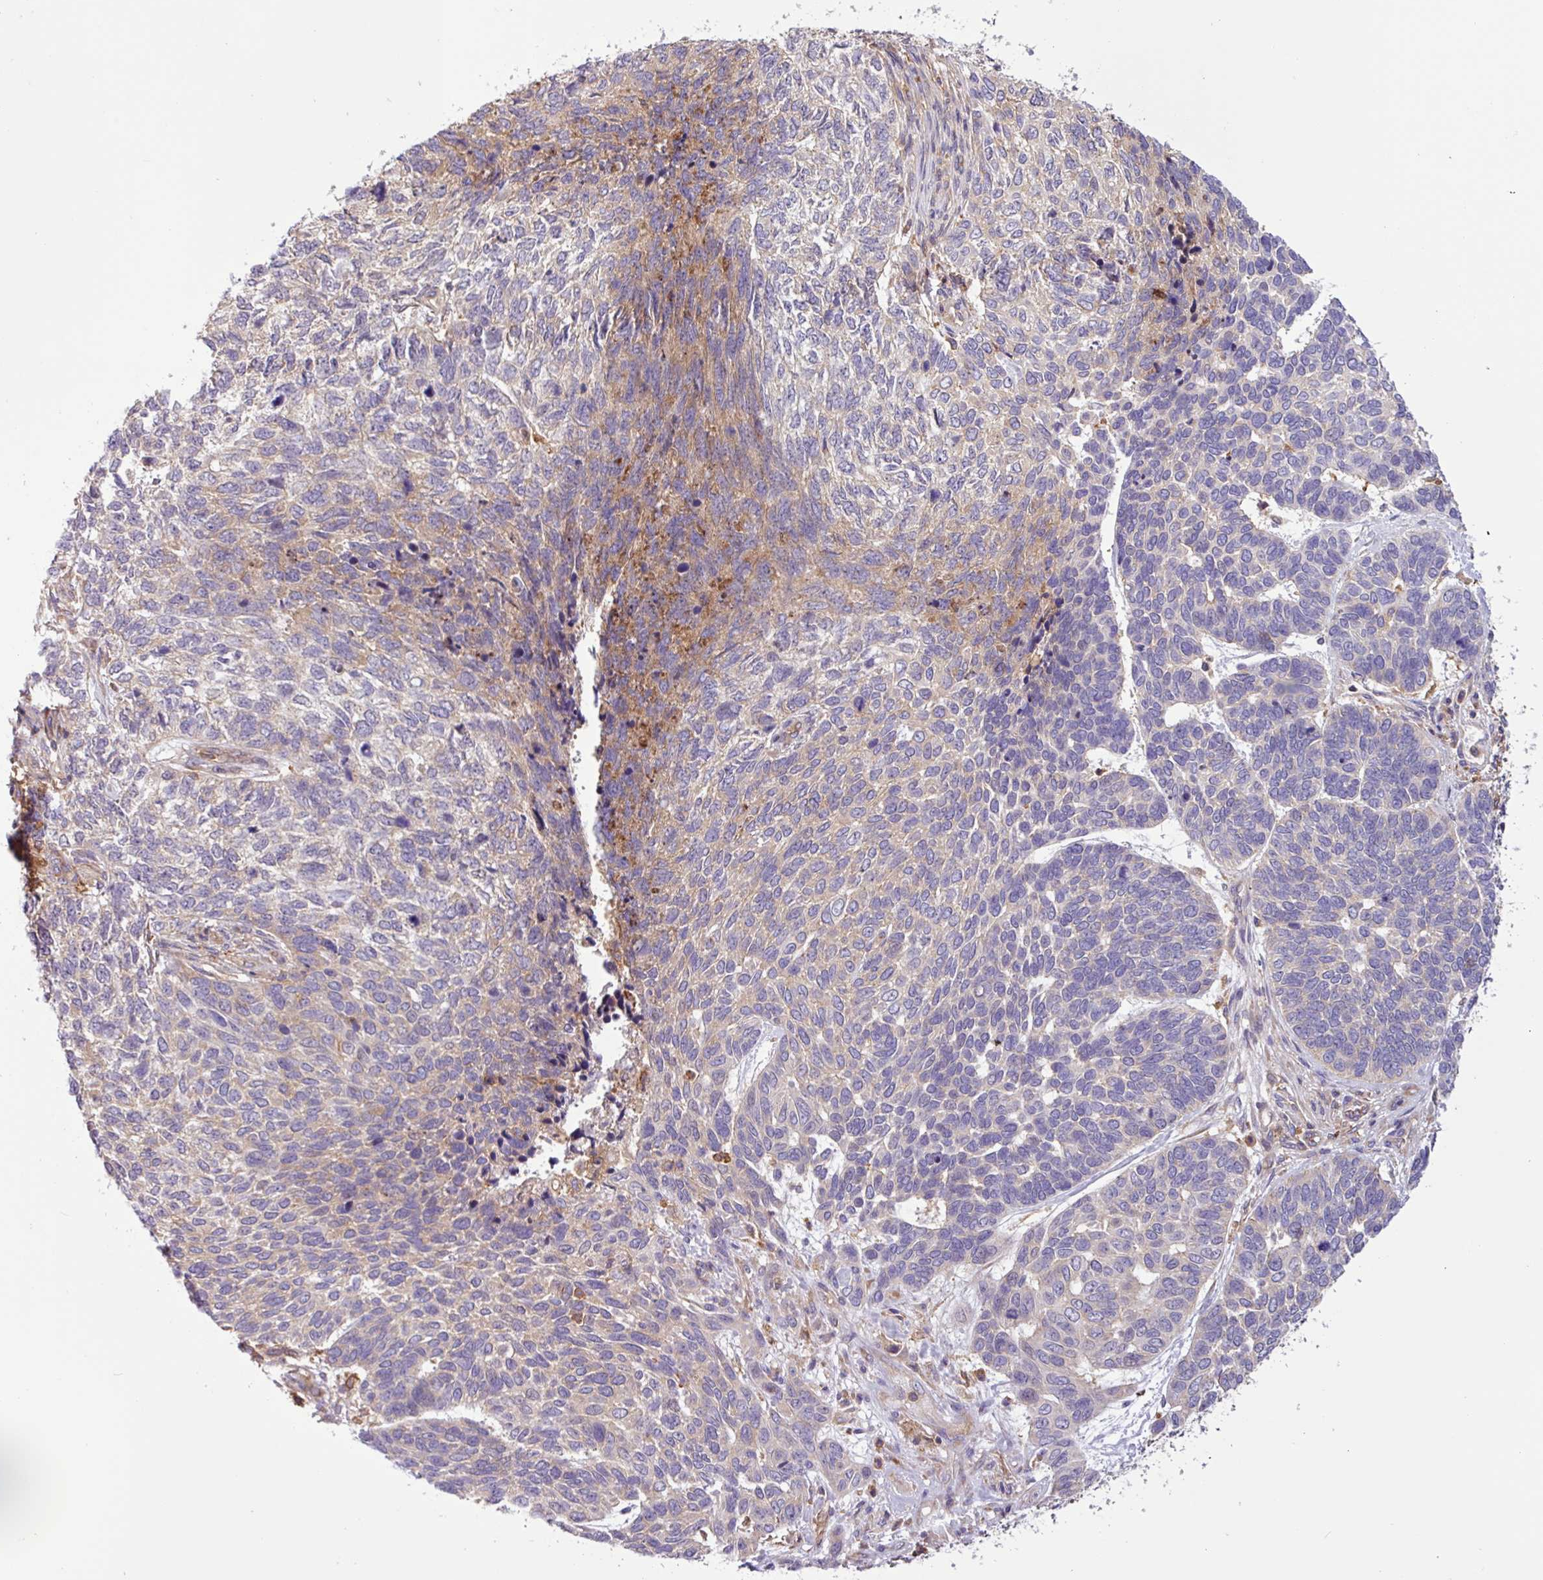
{"staining": {"intensity": "weak", "quantity": "<25%", "location": "cytoplasmic/membranous"}, "tissue": "skin cancer", "cell_type": "Tumor cells", "image_type": "cancer", "snomed": [{"axis": "morphology", "description": "Basal cell carcinoma"}, {"axis": "topography", "description": "Skin"}], "caption": "The micrograph displays no significant expression in tumor cells of skin basal cell carcinoma. (Brightfield microscopy of DAB immunohistochemistry at high magnification).", "gene": "ACTR3", "patient": {"sex": "female", "age": 65}}